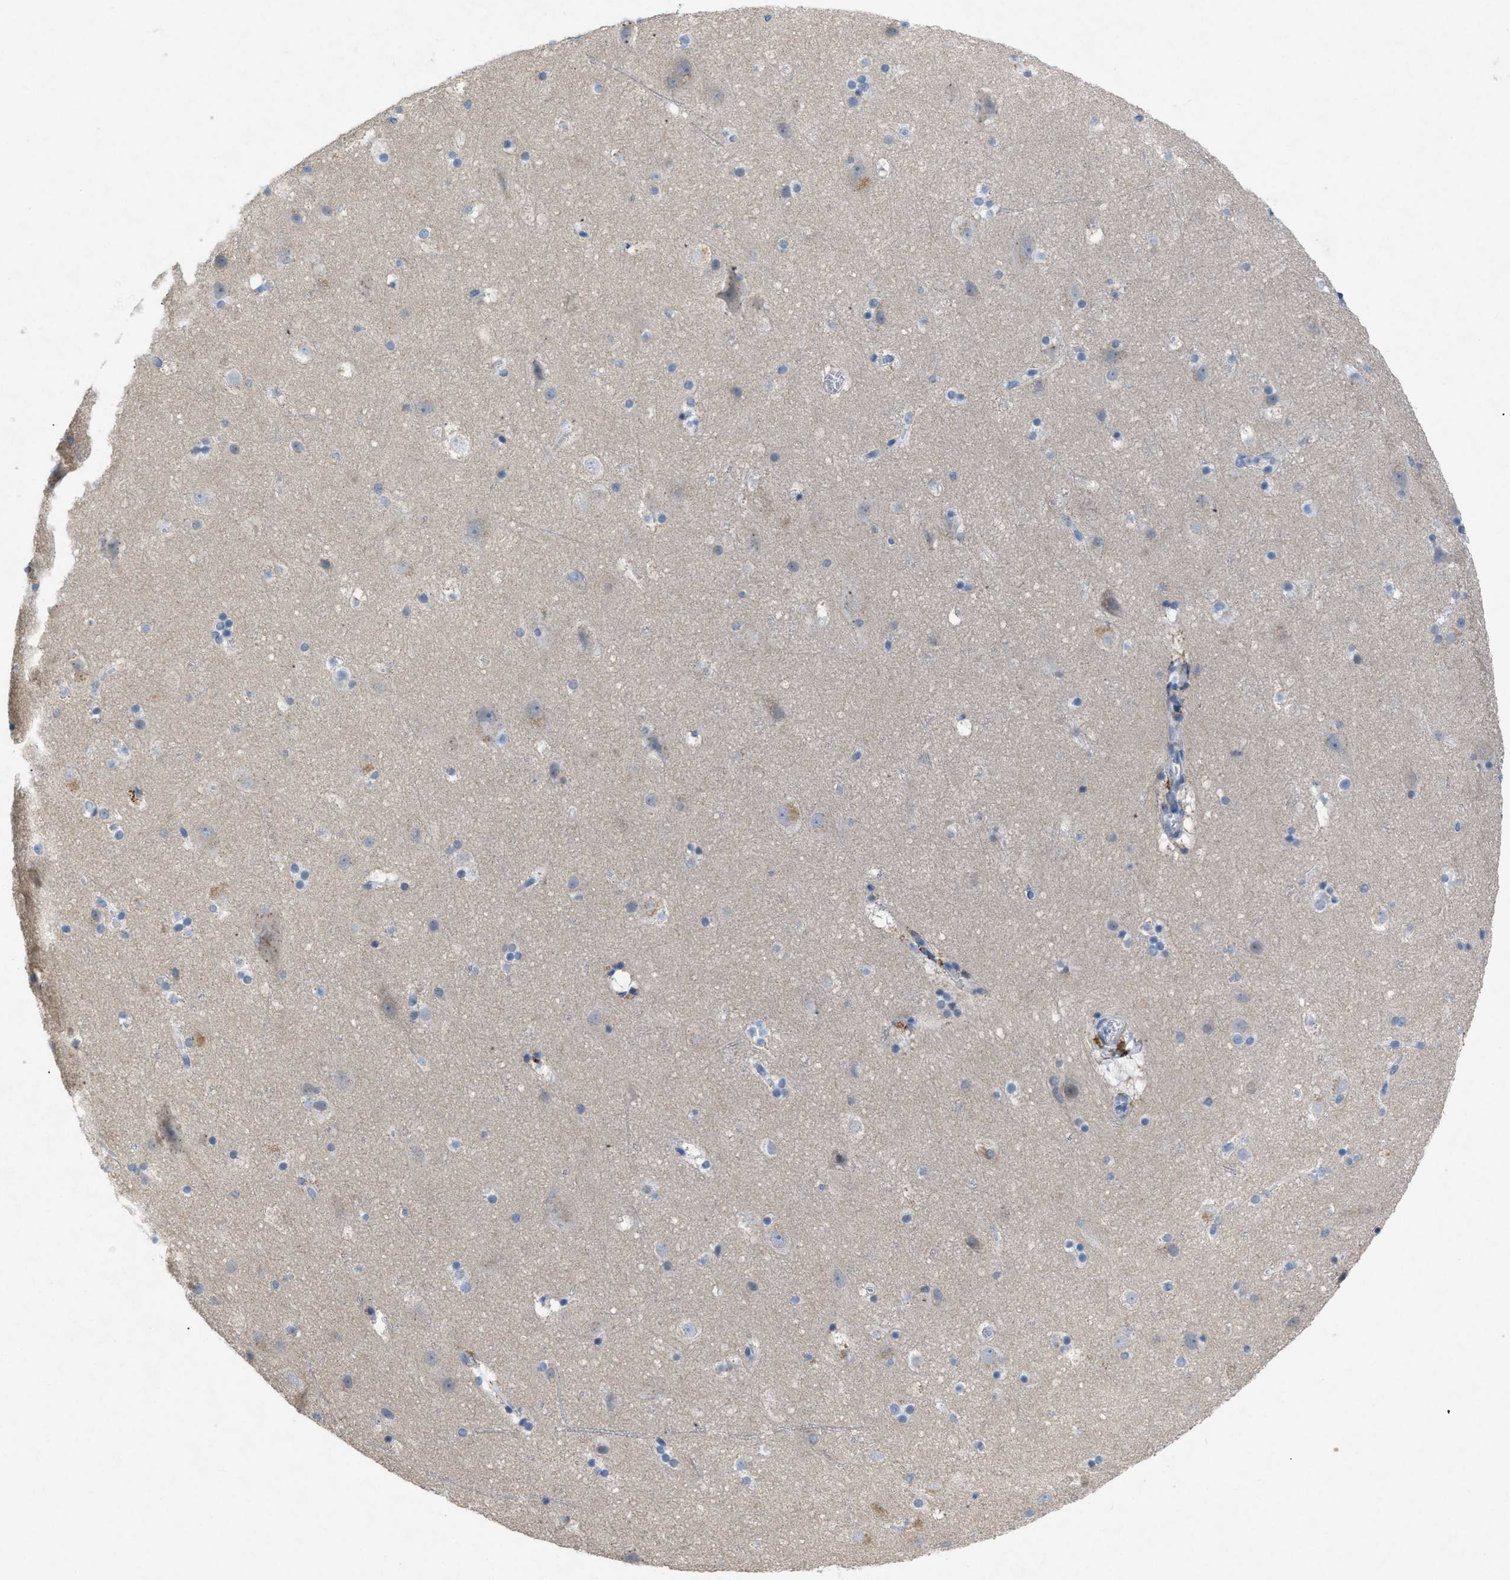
{"staining": {"intensity": "negative", "quantity": "none", "location": "none"}, "tissue": "cerebral cortex", "cell_type": "Endothelial cells", "image_type": "normal", "snomed": [{"axis": "morphology", "description": "Normal tissue, NOS"}, {"axis": "topography", "description": "Cerebral cortex"}], "caption": "A high-resolution photomicrograph shows immunohistochemistry (IHC) staining of unremarkable cerebral cortex, which demonstrates no significant positivity in endothelial cells. (DAB (3,3'-diaminobenzidine) IHC, high magnification).", "gene": "TASOR", "patient": {"sex": "male", "age": 45}}